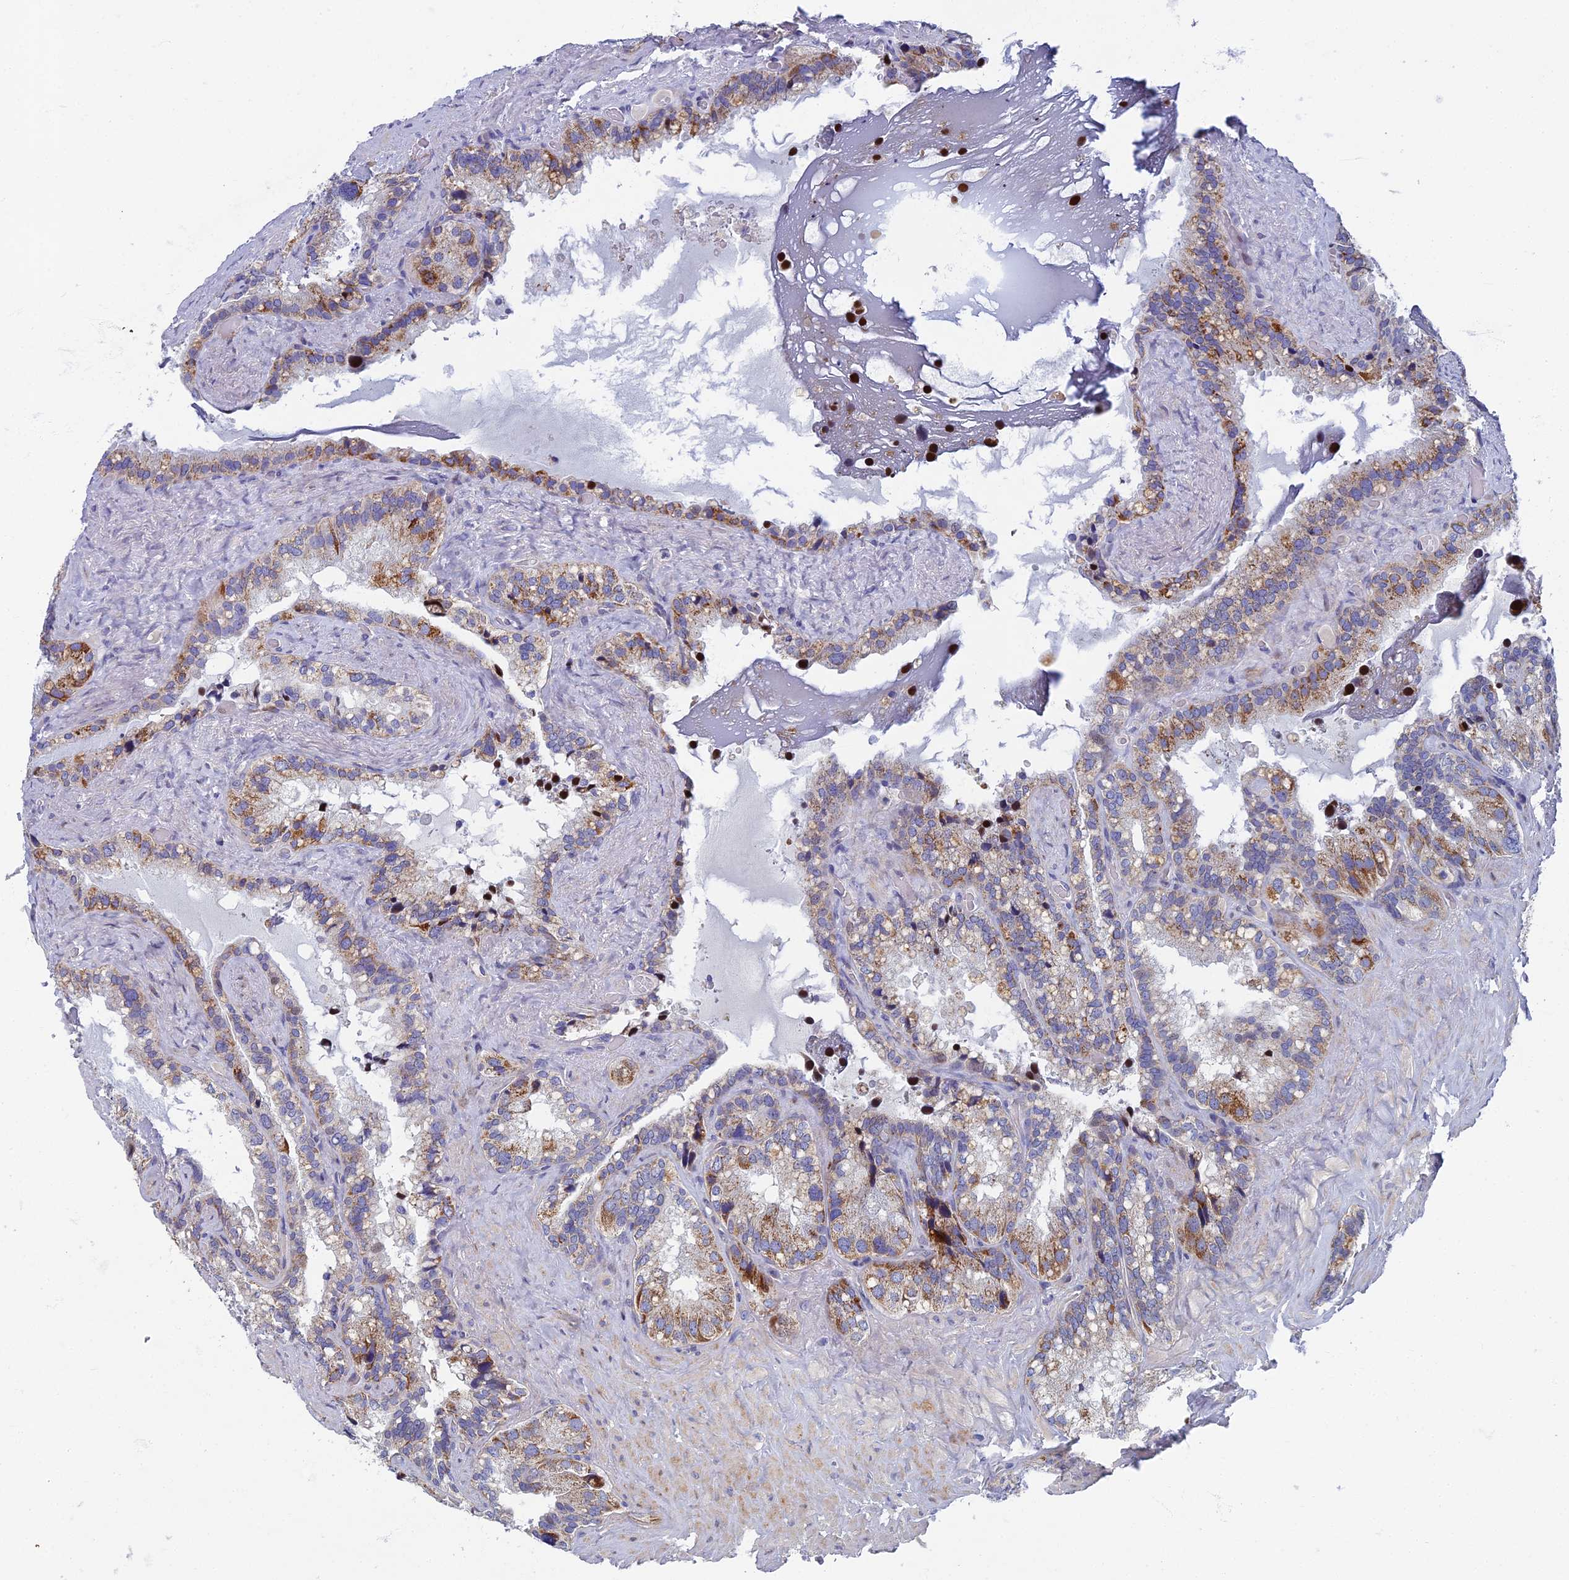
{"staining": {"intensity": "moderate", "quantity": "25%-75%", "location": "cytoplasmic/membranous"}, "tissue": "seminal vesicle", "cell_type": "Glandular cells", "image_type": "normal", "snomed": [{"axis": "morphology", "description": "Normal tissue, NOS"}, {"axis": "topography", "description": "Prostate"}, {"axis": "topography", "description": "Seminal veicle"}], "caption": "This histopathology image shows immunohistochemistry staining of benign human seminal vesicle, with medium moderate cytoplasmic/membranous staining in about 25%-75% of glandular cells.", "gene": "SPIN4", "patient": {"sex": "male", "age": 68}}